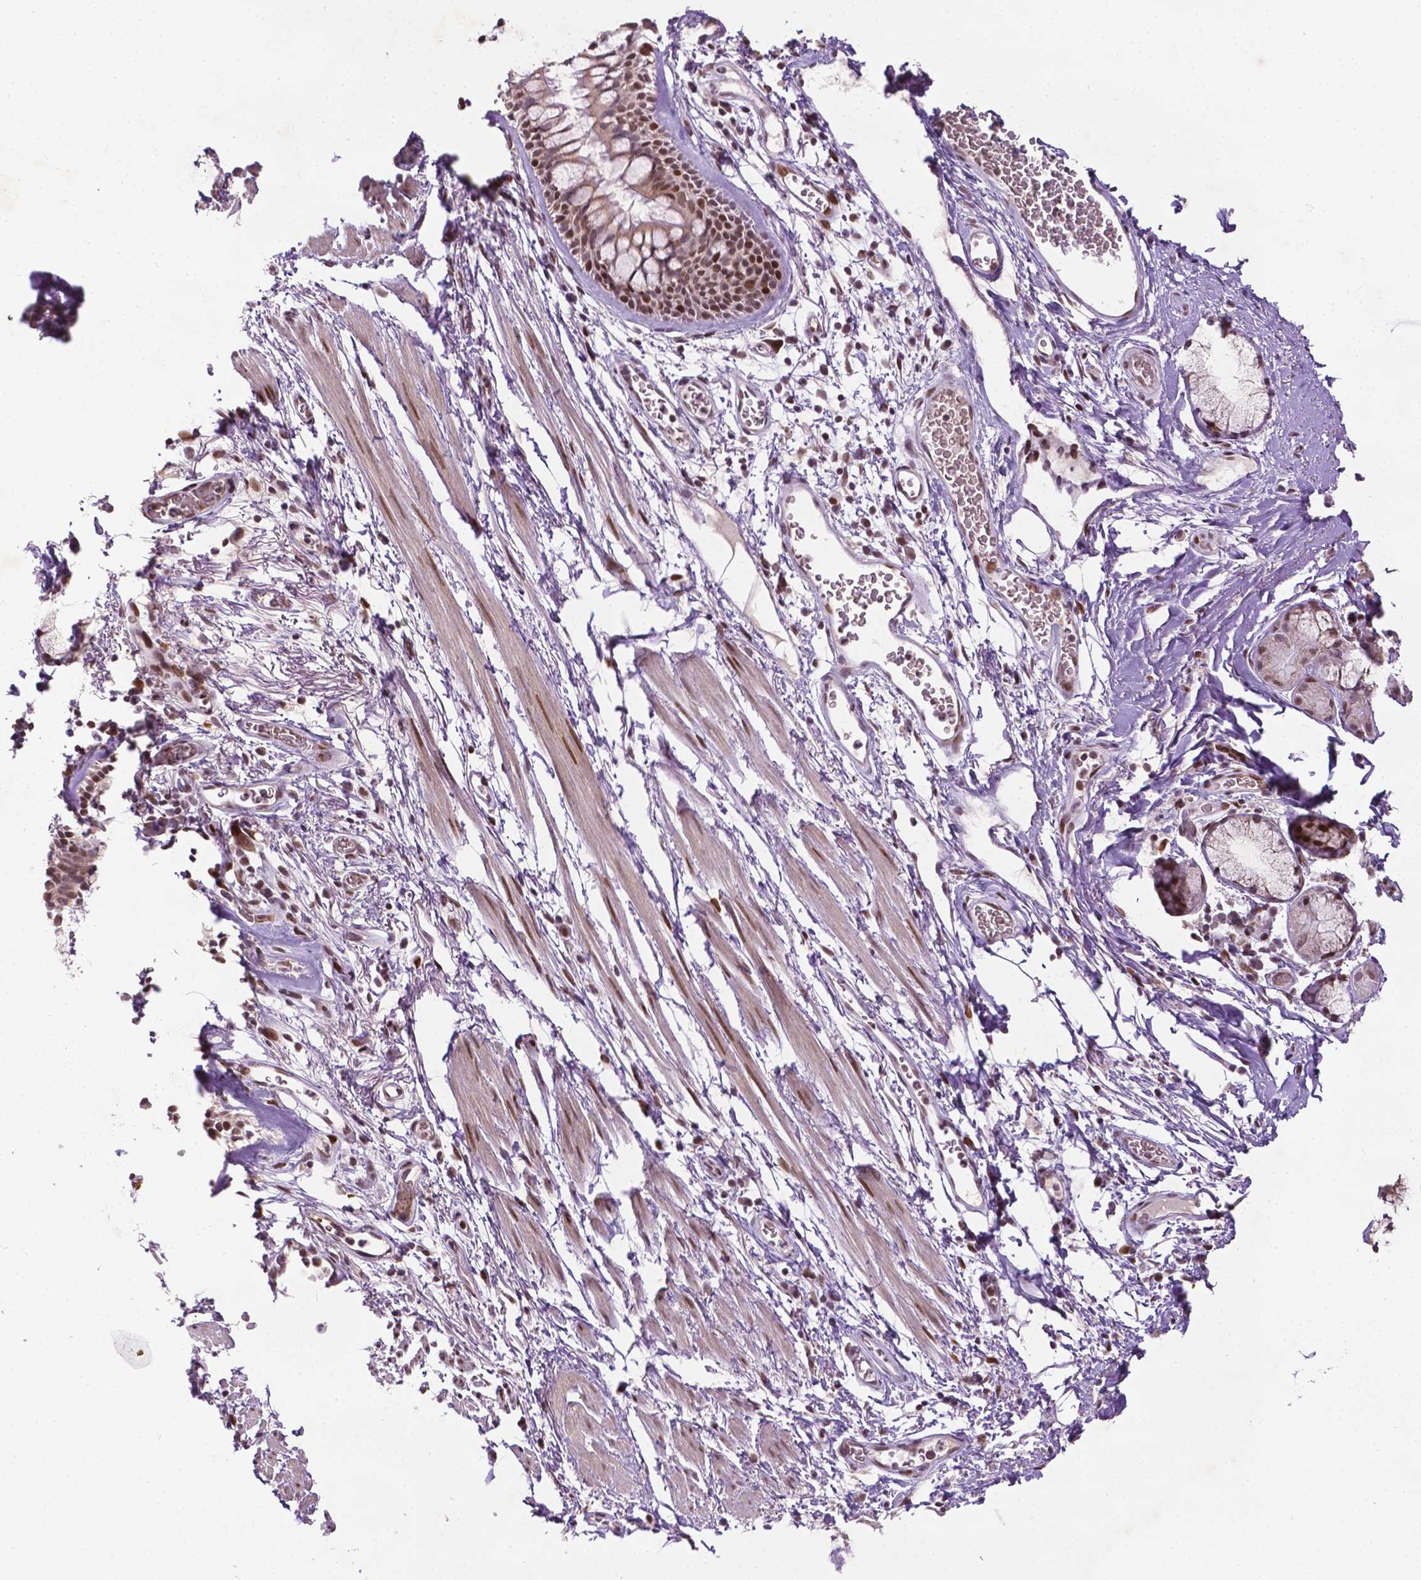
{"staining": {"intensity": "moderate", "quantity": ">75%", "location": "nuclear"}, "tissue": "soft tissue", "cell_type": "Fibroblasts", "image_type": "normal", "snomed": [{"axis": "morphology", "description": "Normal tissue, NOS"}, {"axis": "topography", "description": "Bronchus"}, {"axis": "topography", "description": "Lung"}], "caption": "A micrograph showing moderate nuclear expression in approximately >75% of fibroblasts in normal soft tissue, as visualized by brown immunohistochemical staining.", "gene": "ZNF41", "patient": {"sex": "female", "age": 57}}